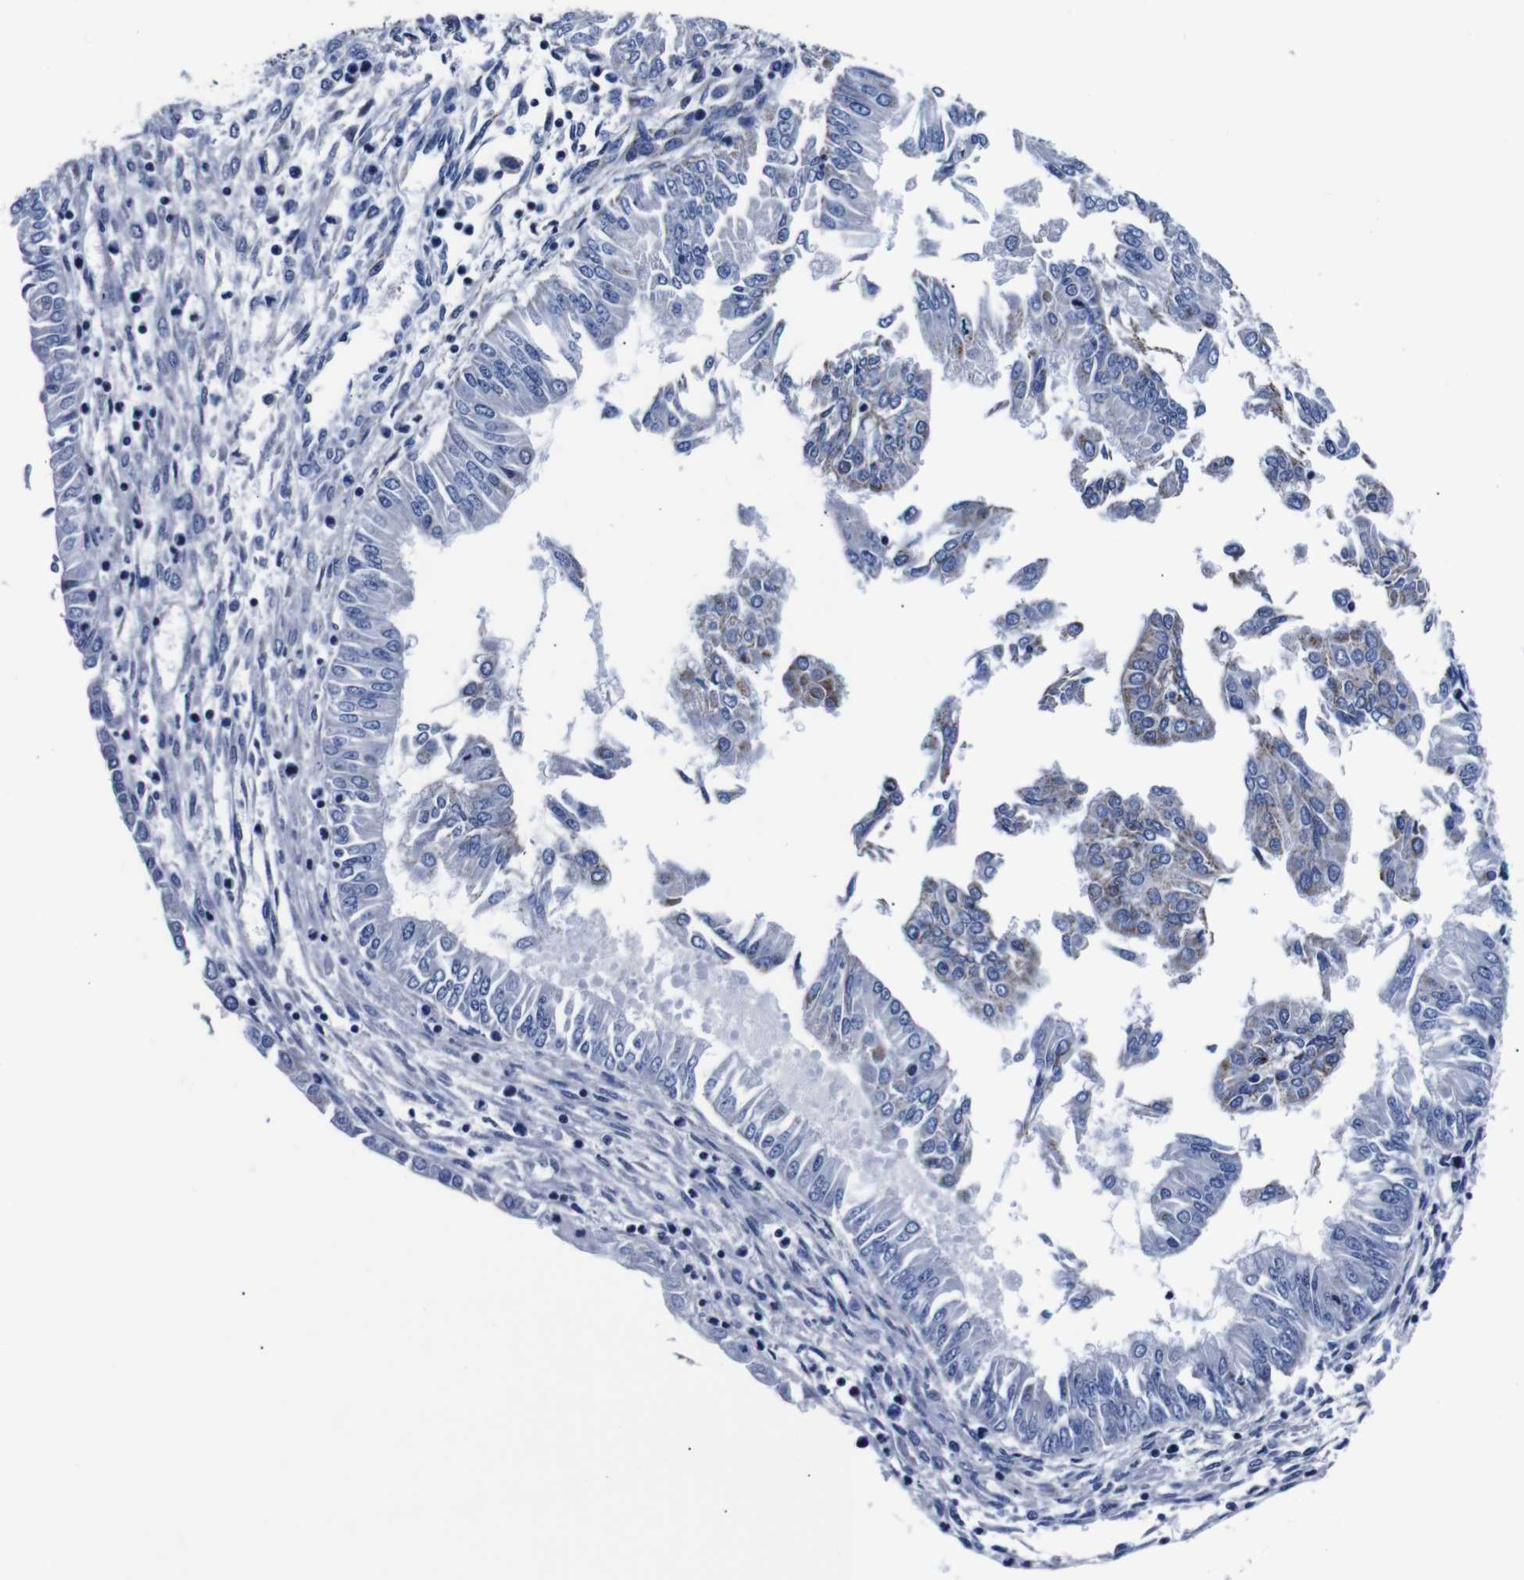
{"staining": {"intensity": "moderate", "quantity": ">75%", "location": "cytoplasmic/membranous"}, "tissue": "endometrial cancer", "cell_type": "Tumor cells", "image_type": "cancer", "snomed": [{"axis": "morphology", "description": "Adenocarcinoma, NOS"}, {"axis": "topography", "description": "Endometrium"}], "caption": "A histopathology image of endometrial adenocarcinoma stained for a protein shows moderate cytoplasmic/membranous brown staining in tumor cells. The staining was performed using DAB (3,3'-diaminobenzidine) to visualize the protein expression in brown, while the nuclei were stained in blue with hematoxylin (Magnification: 20x).", "gene": "FKBP9", "patient": {"sex": "female", "age": 53}}